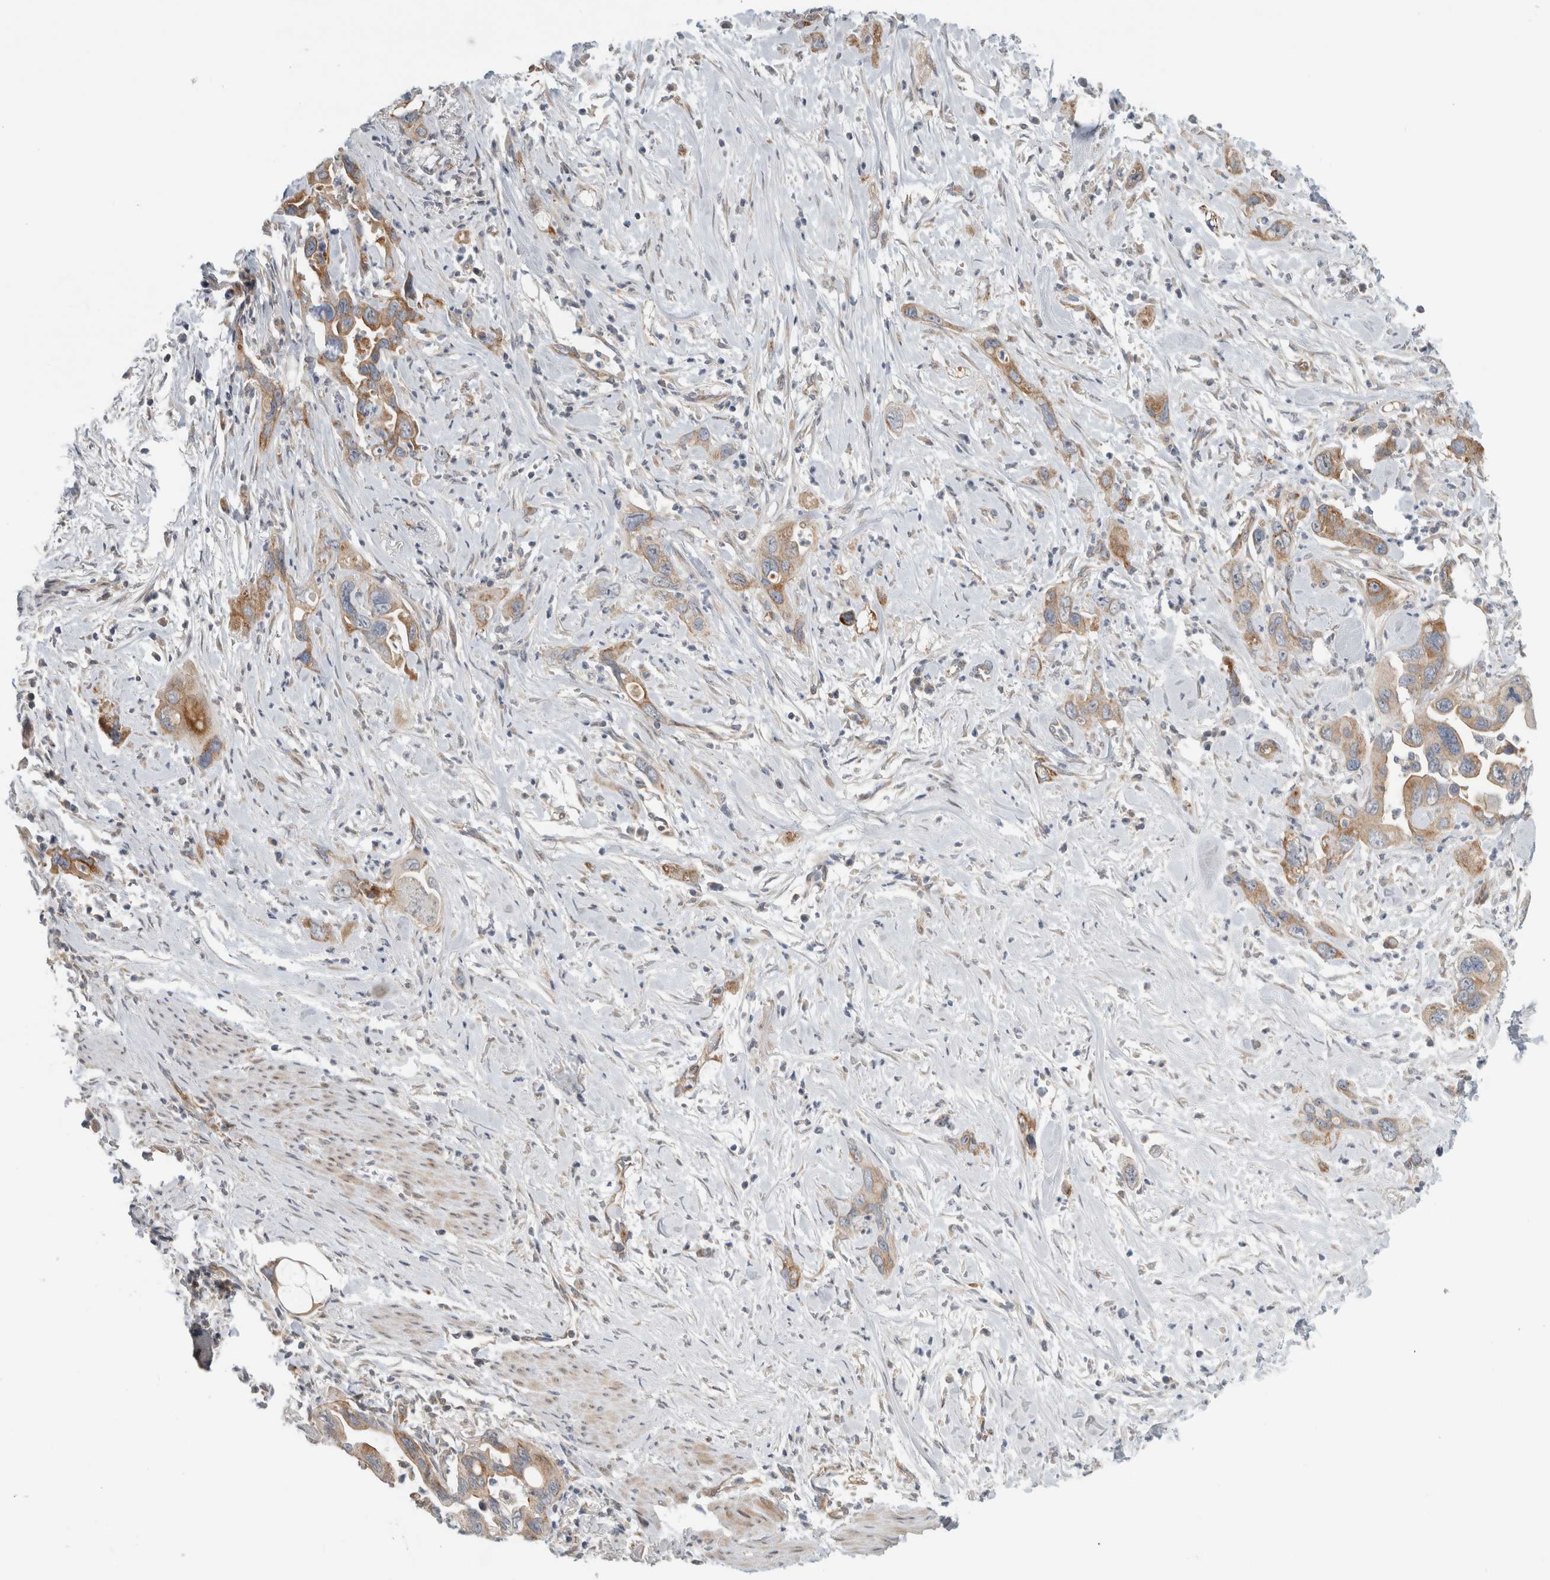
{"staining": {"intensity": "moderate", "quantity": ">75%", "location": "cytoplasmic/membranous"}, "tissue": "pancreatic cancer", "cell_type": "Tumor cells", "image_type": "cancer", "snomed": [{"axis": "morphology", "description": "Adenocarcinoma, NOS"}, {"axis": "topography", "description": "Pancreas"}], "caption": "Pancreatic adenocarcinoma was stained to show a protein in brown. There is medium levels of moderate cytoplasmic/membranous staining in approximately >75% of tumor cells.", "gene": "KPNA5", "patient": {"sex": "female", "age": 70}}